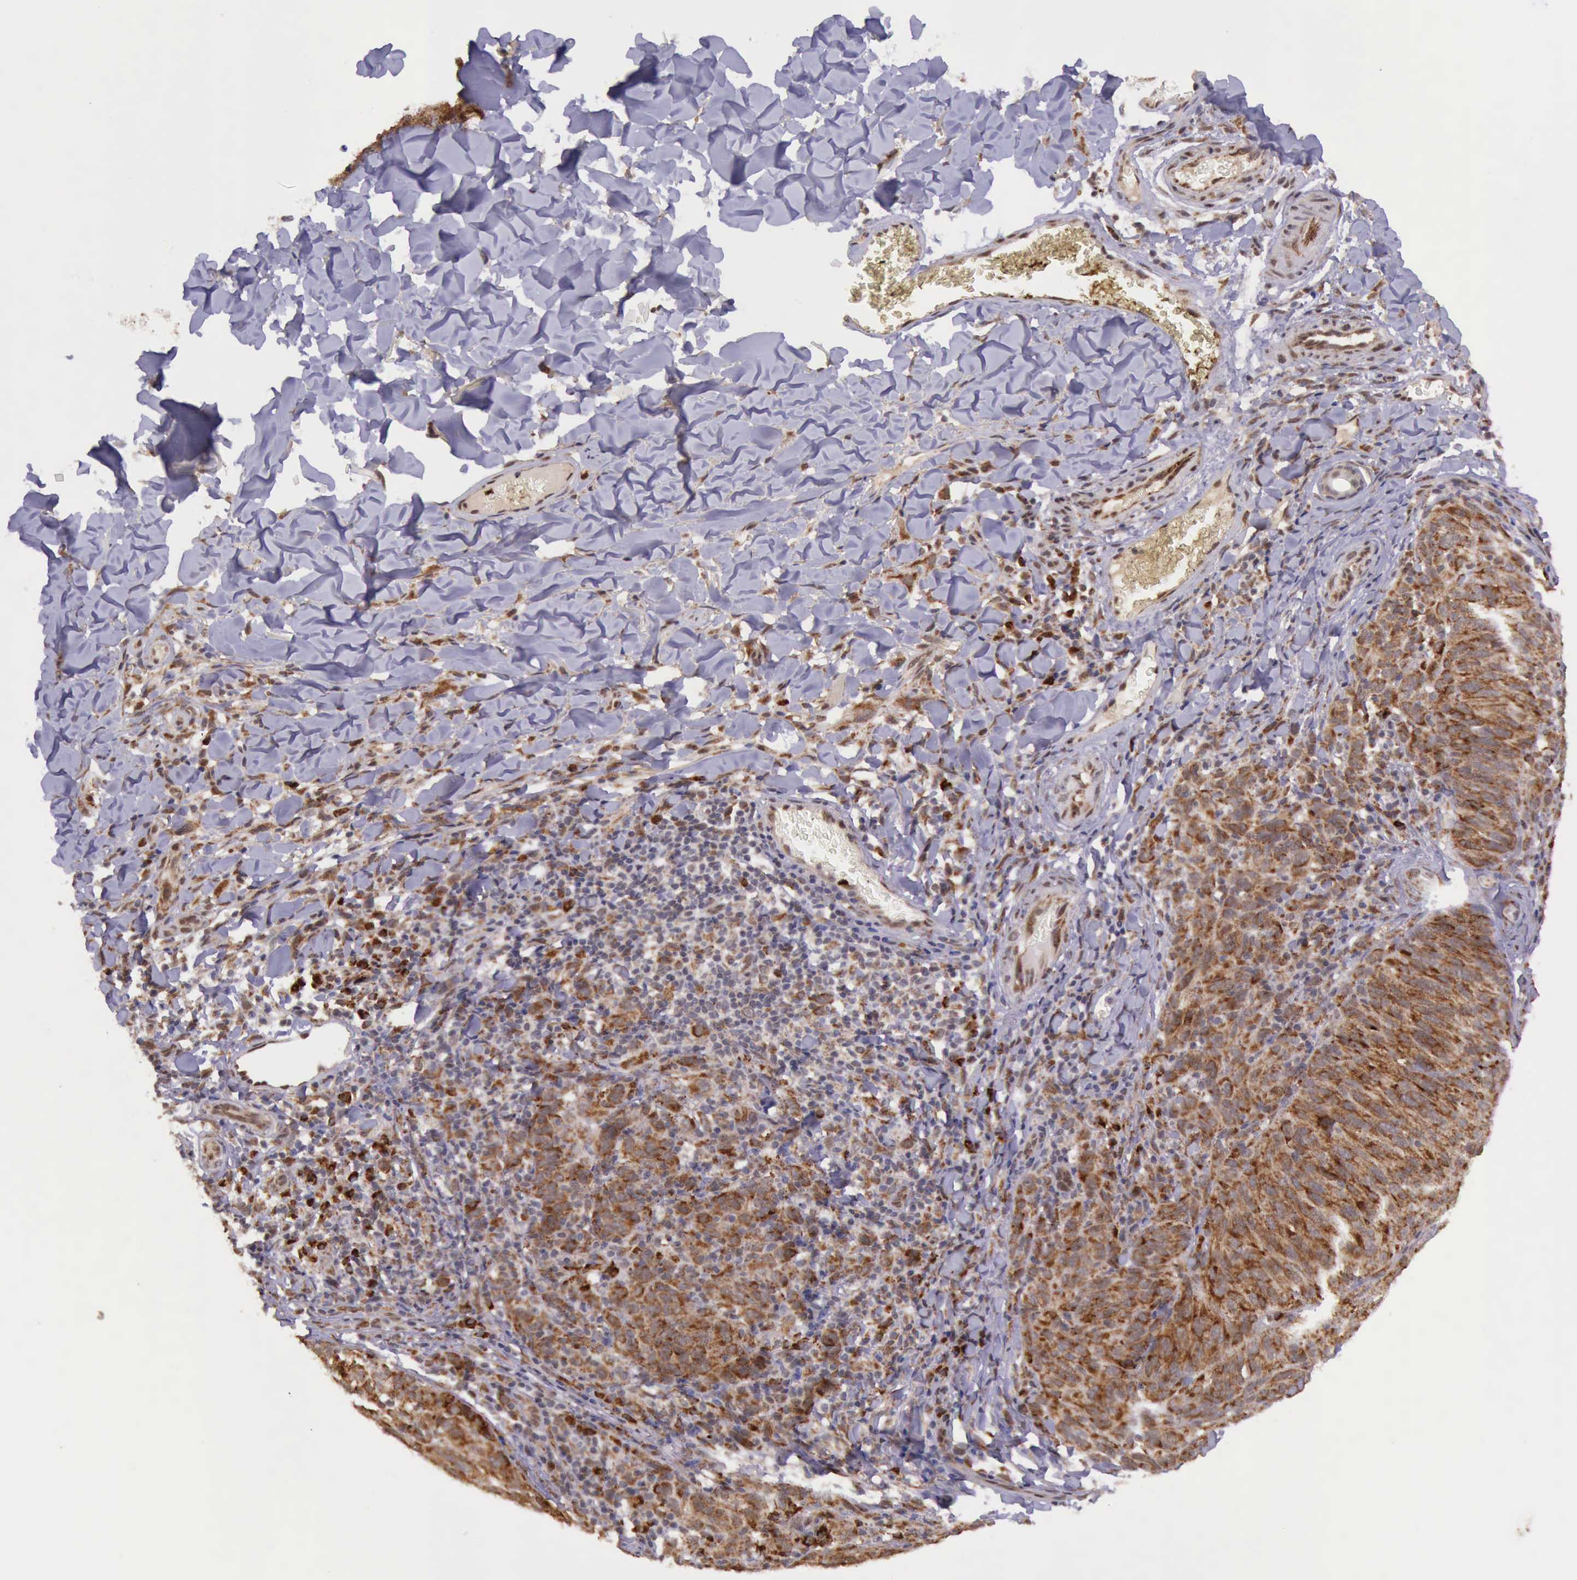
{"staining": {"intensity": "strong", "quantity": ">75%", "location": "cytoplasmic/membranous"}, "tissue": "melanoma", "cell_type": "Tumor cells", "image_type": "cancer", "snomed": [{"axis": "morphology", "description": "Malignant melanoma, NOS"}, {"axis": "topography", "description": "Skin"}], "caption": "Protein staining shows strong cytoplasmic/membranous positivity in approximately >75% of tumor cells in melanoma.", "gene": "ARMCX3", "patient": {"sex": "male", "age": 76}}